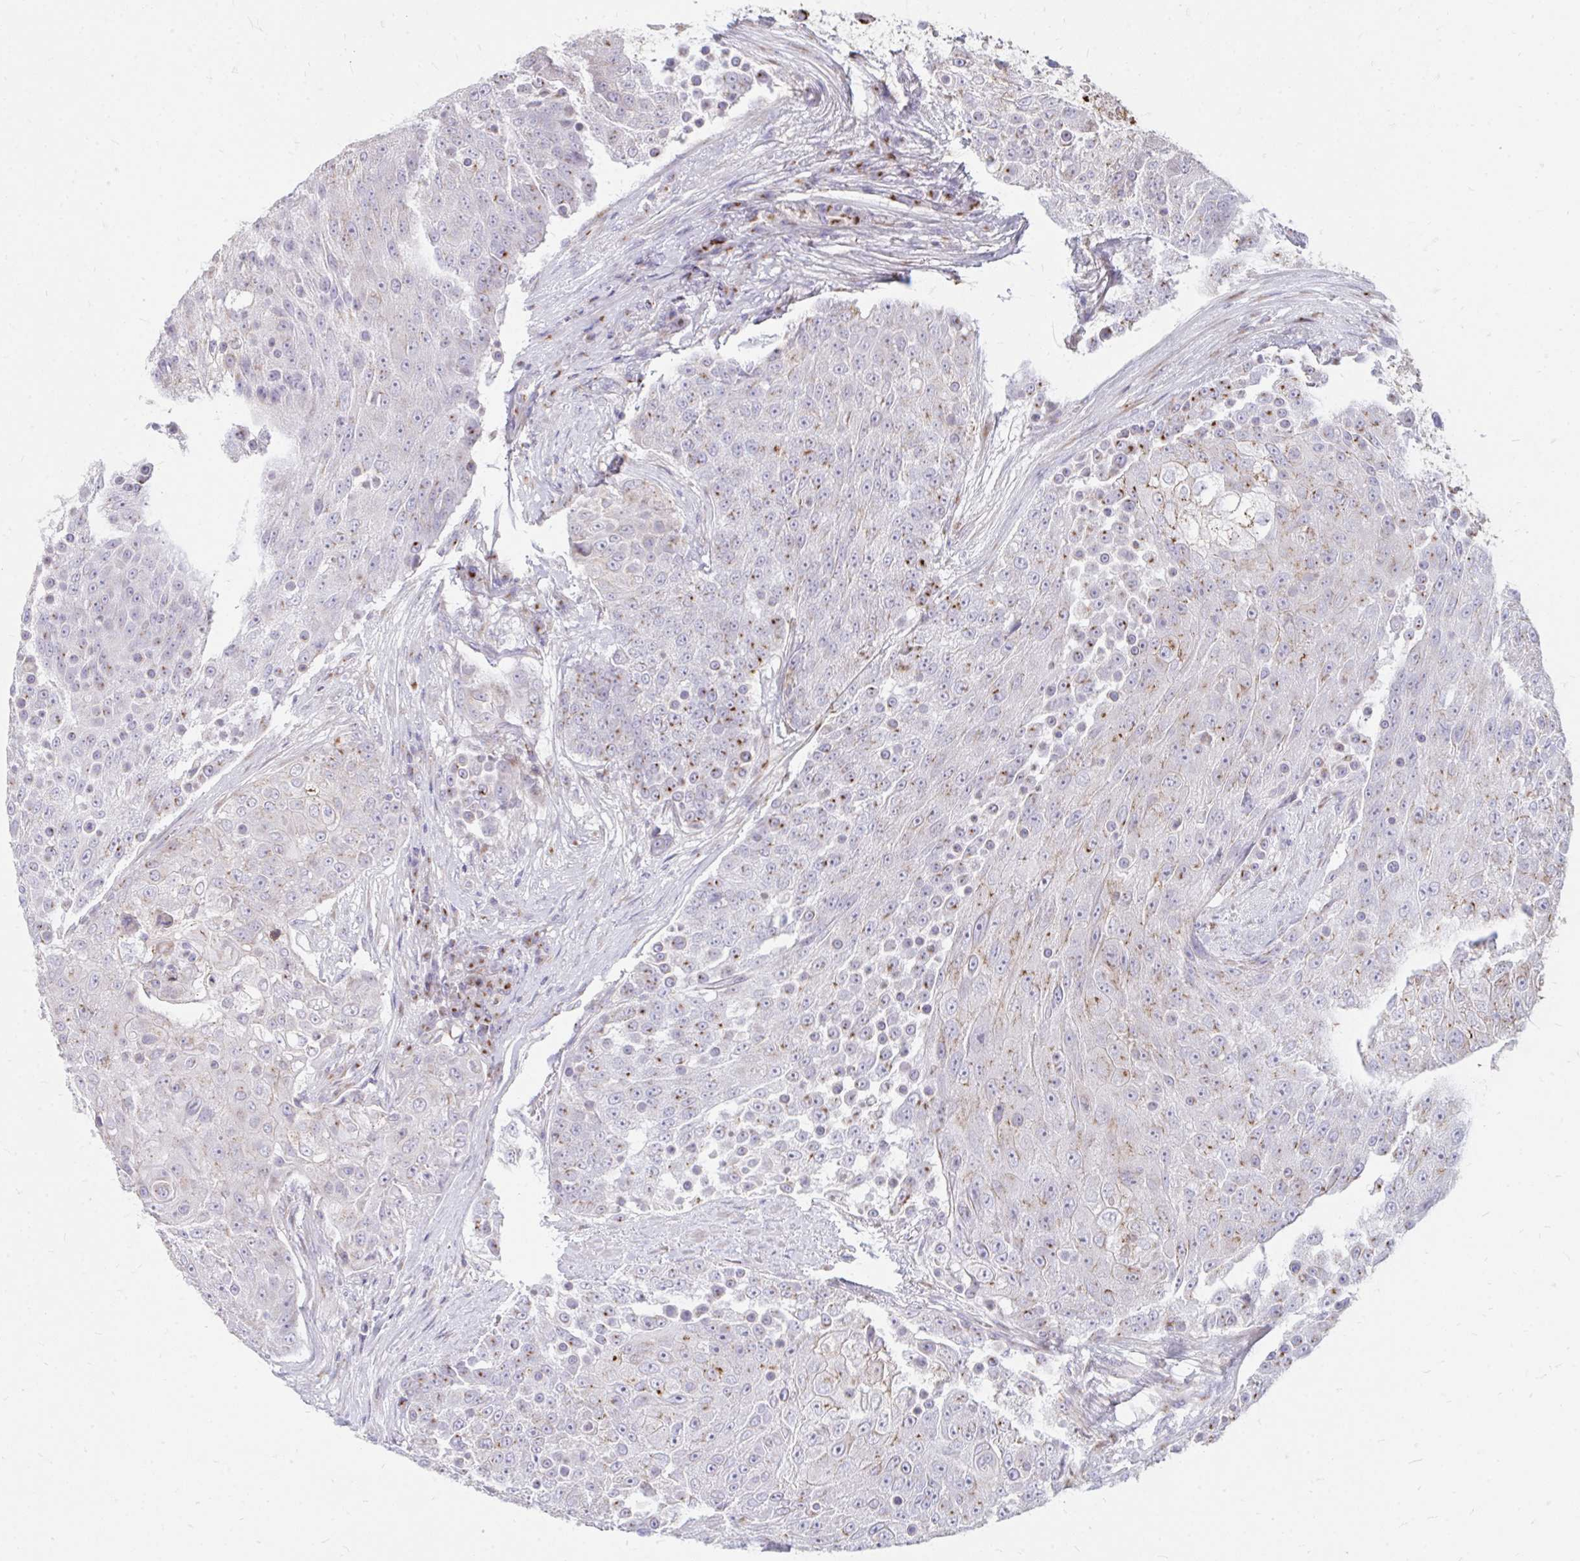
{"staining": {"intensity": "moderate", "quantity": "<25%", "location": "cytoplasmic/membranous"}, "tissue": "urothelial cancer", "cell_type": "Tumor cells", "image_type": "cancer", "snomed": [{"axis": "morphology", "description": "Urothelial carcinoma, High grade"}, {"axis": "topography", "description": "Urinary bladder"}], "caption": "Approximately <25% of tumor cells in urothelial cancer show moderate cytoplasmic/membranous protein staining as visualized by brown immunohistochemical staining.", "gene": "RAB6B", "patient": {"sex": "female", "age": 63}}